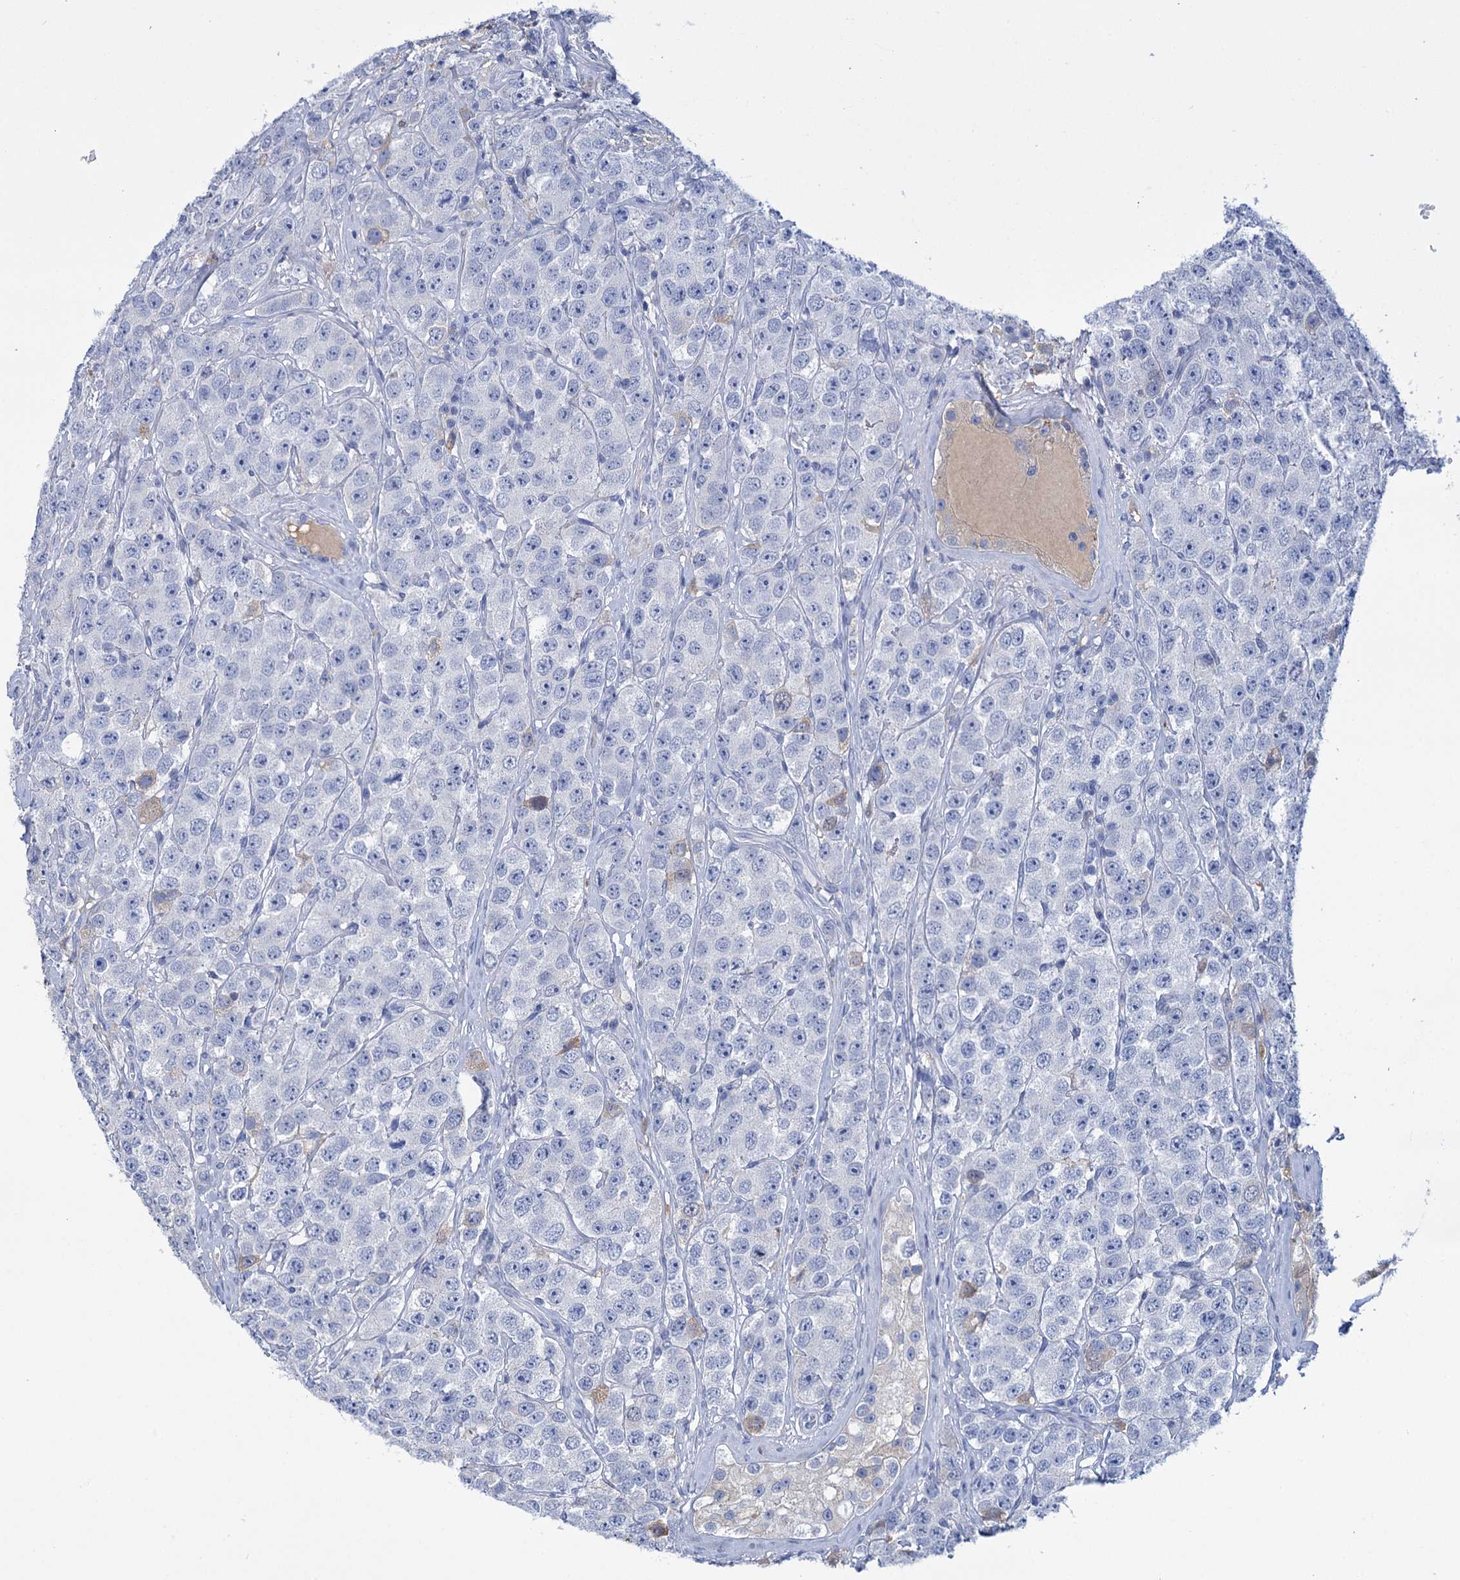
{"staining": {"intensity": "negative", "quantity": "none", "location": "none"}, "tissue": "testis cancer", "cell_type": "Tumor cells", "image_type": "cancer", "snomed": [{"axis": "morphology", "description": "Seminoma, NOS"}, {"axis": "topography", "description": "Testis"}], "caption": "High magnification brightfield microscopy of testis seminoma stained with DAB (brown) and counterstained with hematoxylin (blue): tumor cells show no significant staining. (DAB IHC, high magnification).", "gene": "FBXW12", "patient": {"sex": "male", "age": 28}}